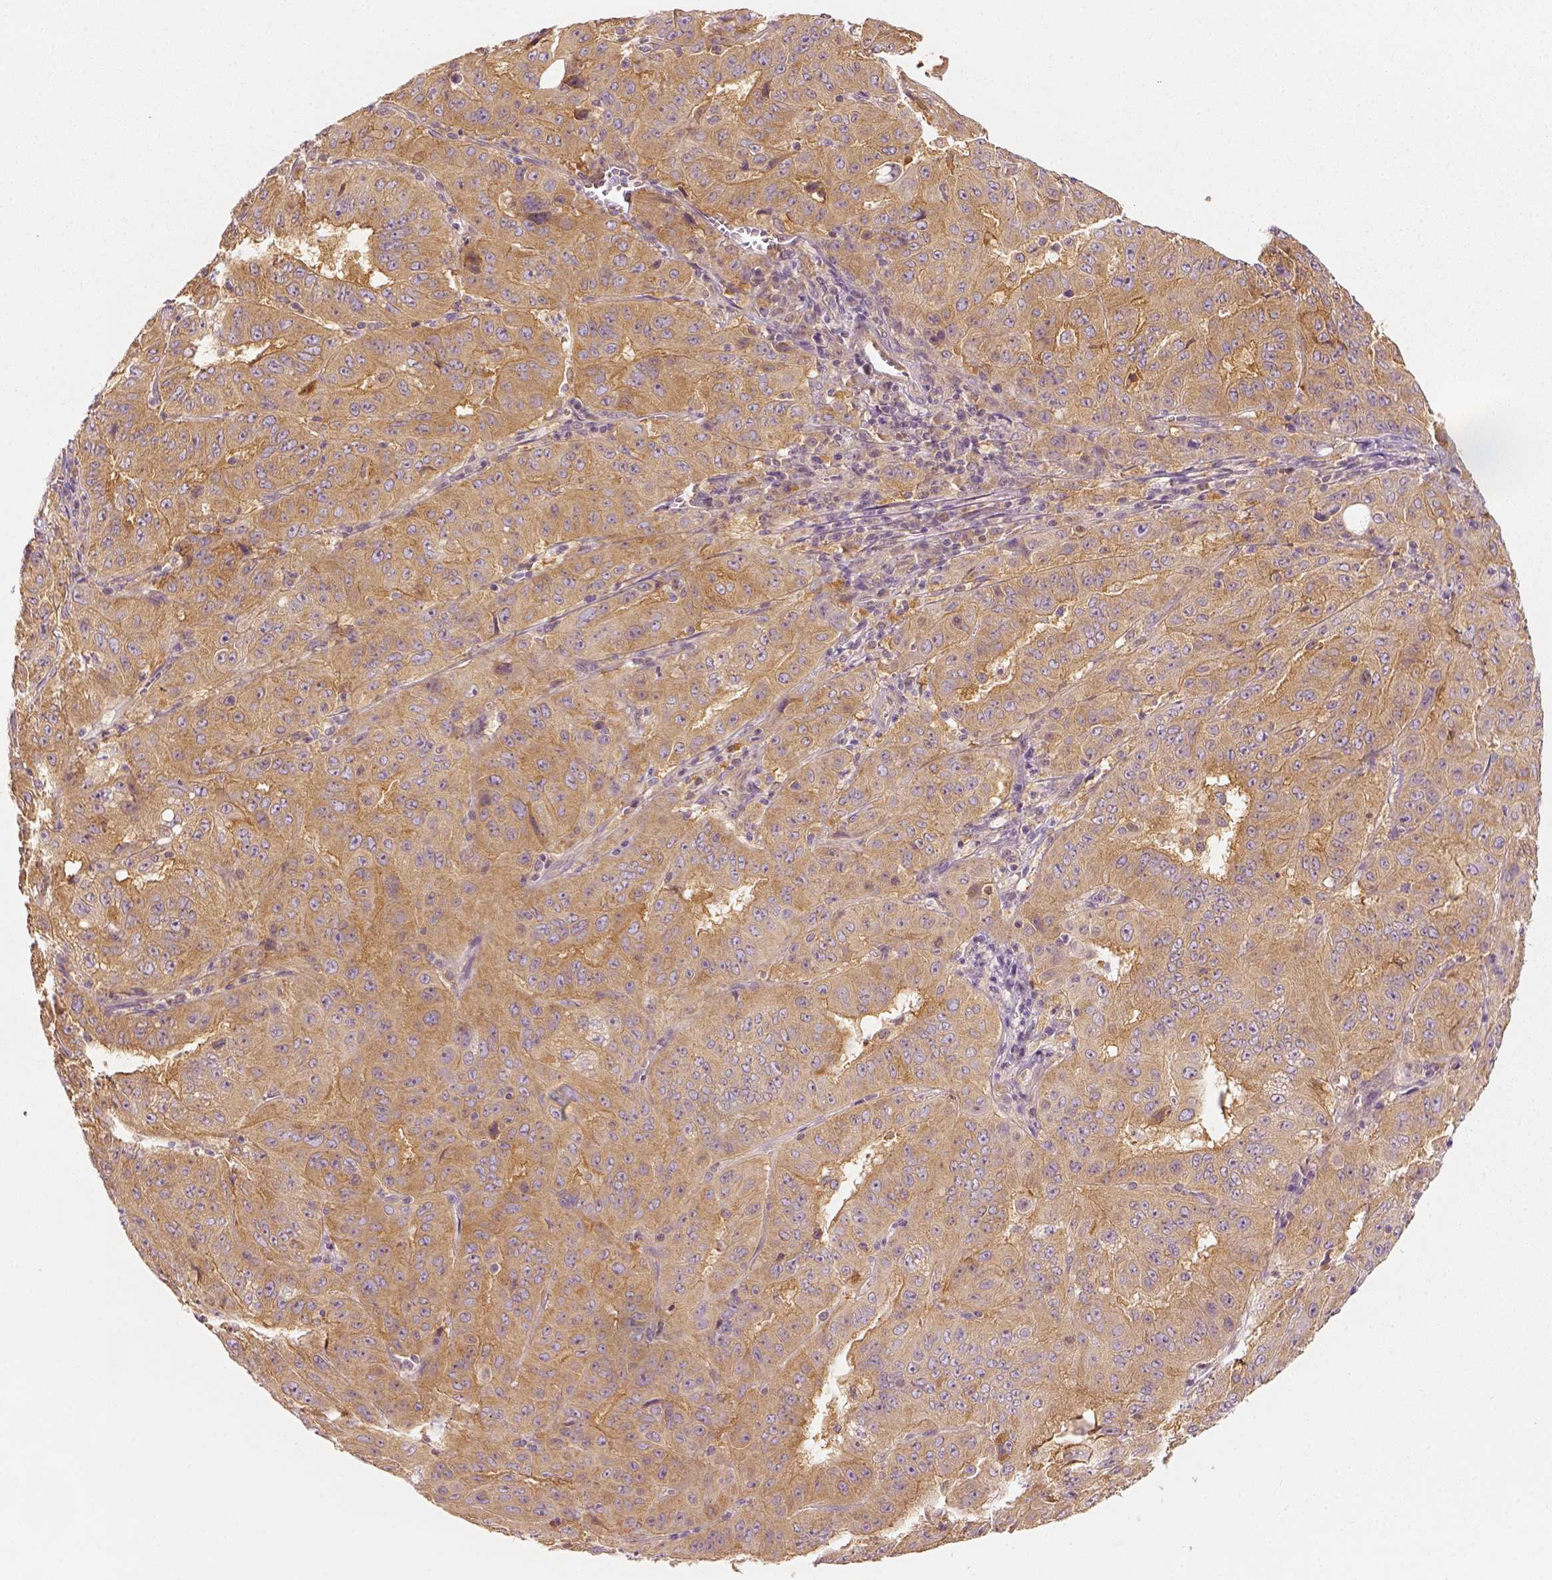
{"staining": {"intensity": "moderate", "quantity": ">75%", "location": "cytoplasmic/membranous"}, "tissue": "pancreatic cancer", "cell_type": "Tumor cells", "image_type": "cancer", "snomed": [{"axis": "morphology", "description": "Adenocarcinoma, NOS"}, {"axis": "topography", "description": "Pancreas"}], "caption": "A brown stain shows moderate cytoplasmic/membranous positivity of a protein in pancreatic cancer tumor cells. (Stains: DAB in brown, nuclei in blue, Microscopy: brightfield microscopy at high magnification).", "gene": "PAIP1", "patient": {"sex": "male", "age": 63}}